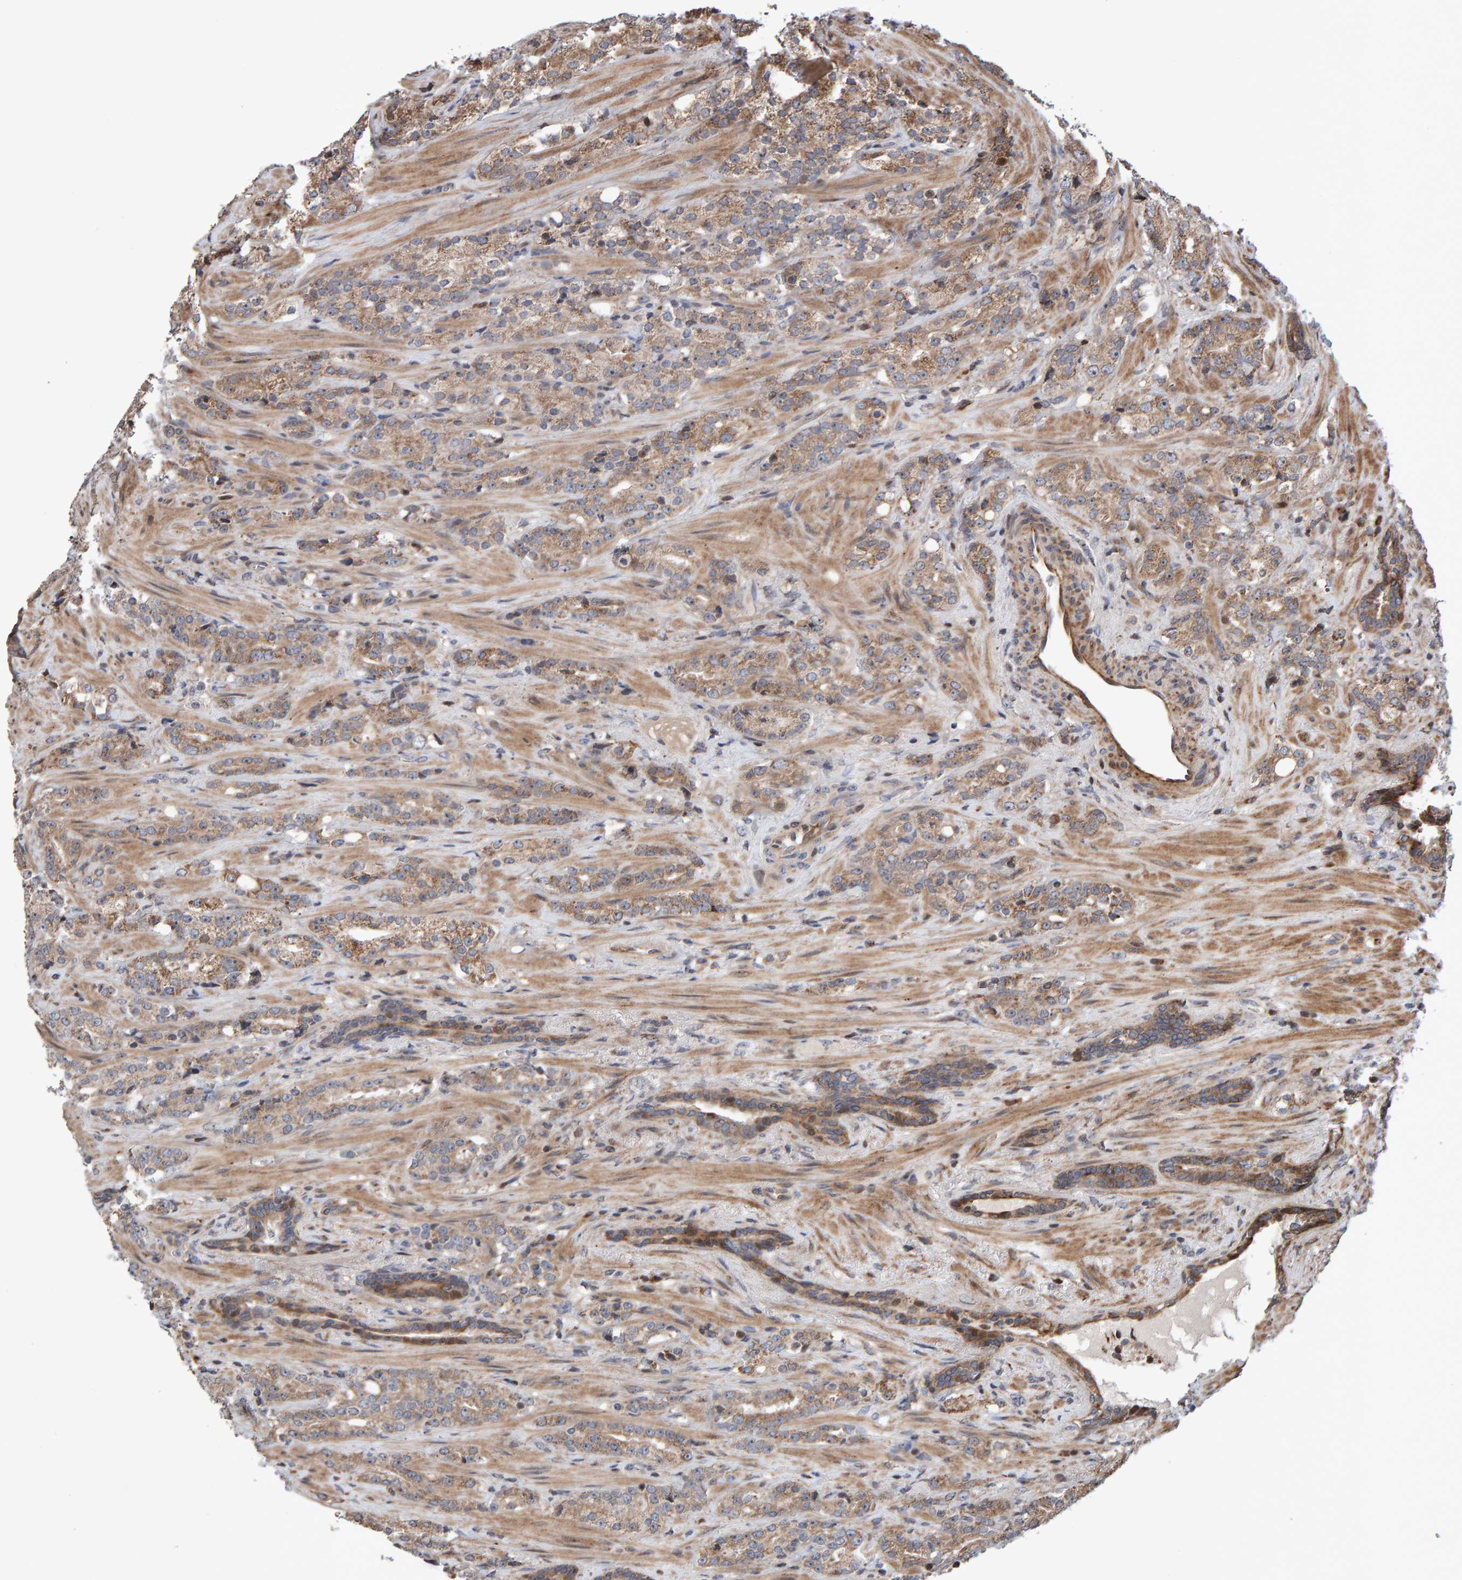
{"staining": {"intensity": "moderate", "quantity": ">75%", "location": "cytoplasmic/membranous"}, "tissue": "prostate cancer", "cell_type": "Tumor cells", "image_type": "cancer", "snomed": [{"axis": "morphology", "description": "Adenocarcinoma, High grade"}, {"axis": "topography", "description": "Prostate"}], "caption": "An immunohistochemistry histopathology image of neoplastic tissue is shown. Protein staining in brown shows moderate cytoplasmic/membranous positivity in prostate high-grade adenocarcinoma within tumor cells.", "gene": "PECR", "patient": {"sex": "male", "age": 71}}